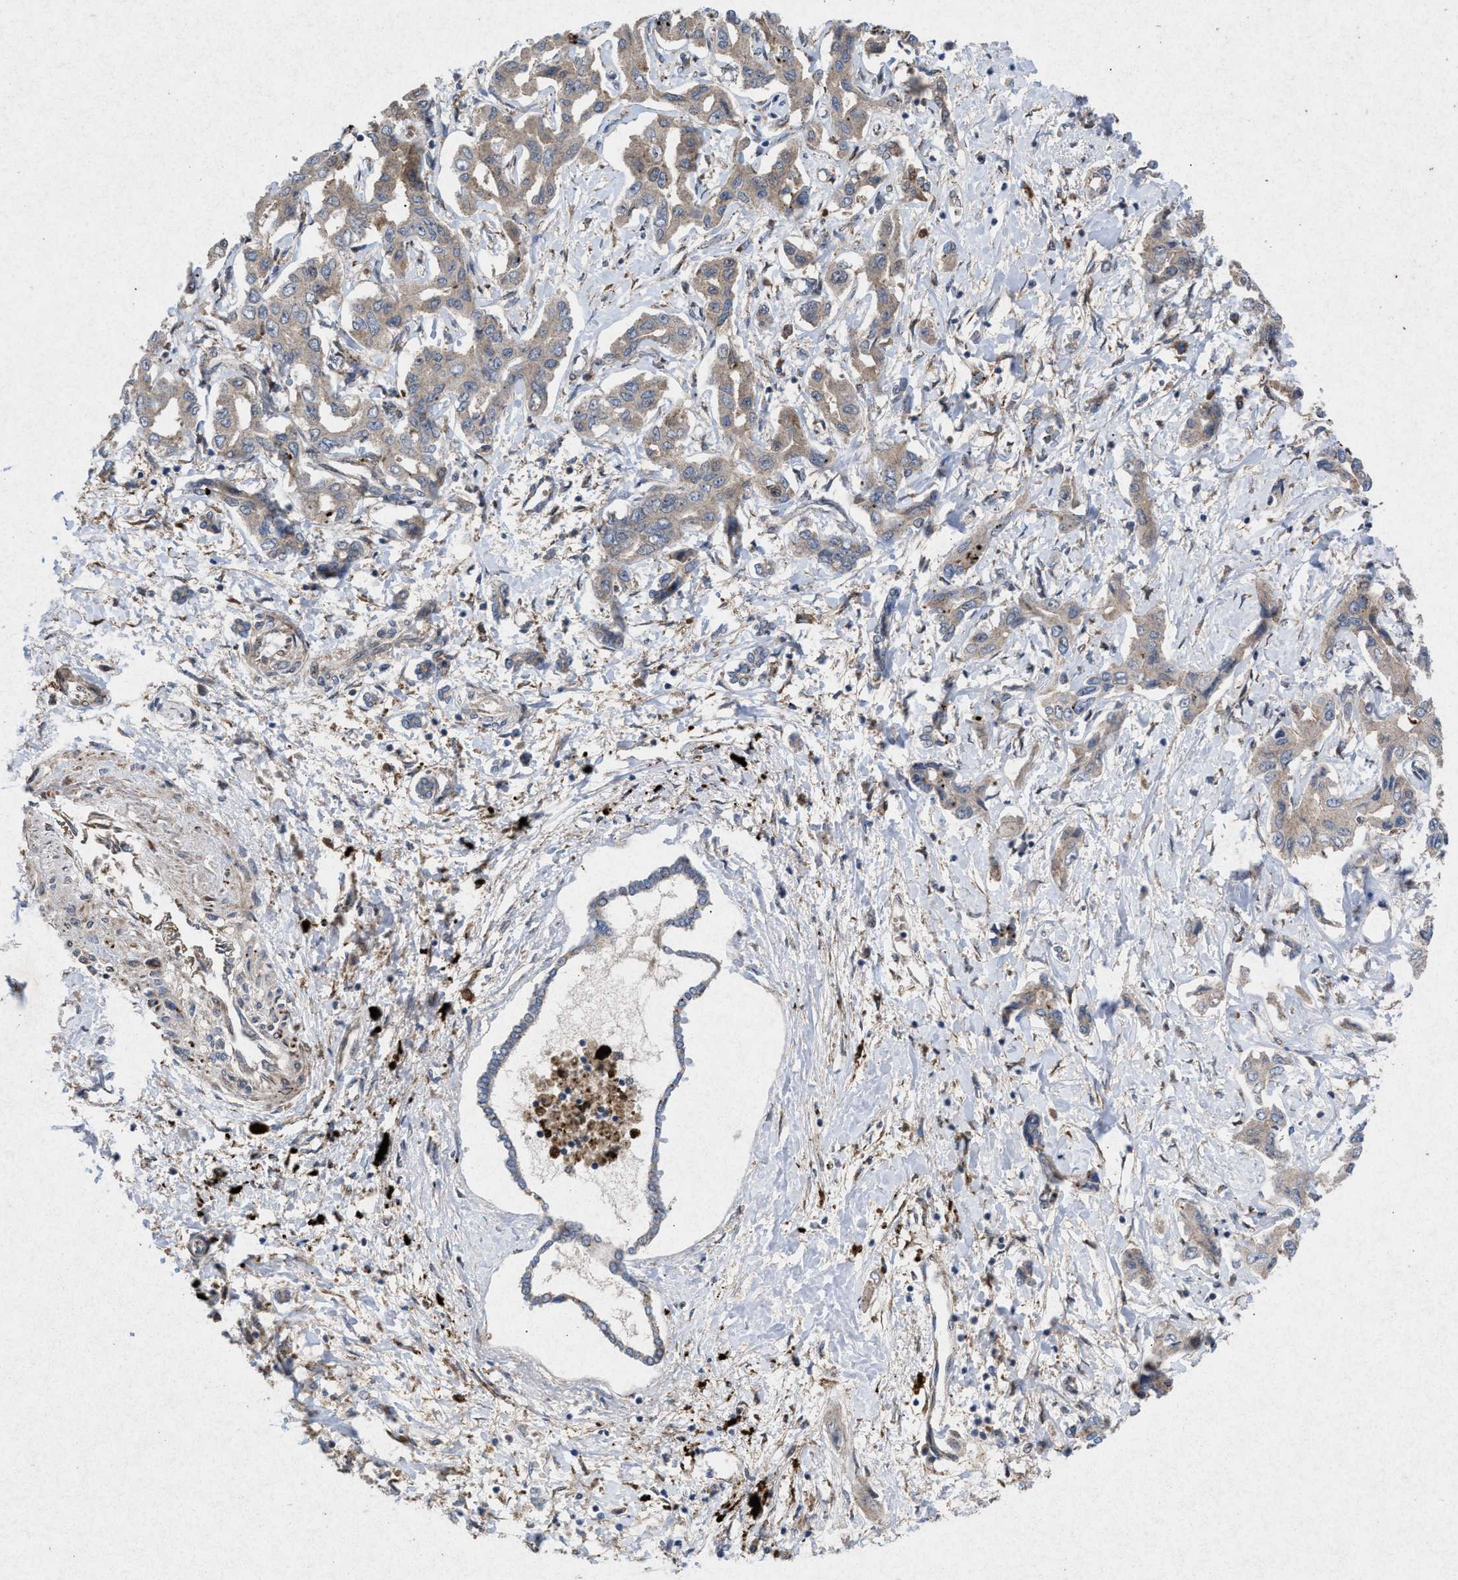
{"staining": {"intensity": "weak", "quantity": ">75%", "location": "cytoplasmic/membranous"}, "tissue": "liver cancer", "cell_type": "Tumor cells", "image_type": "cancer", "snomed": [{"axis": "morphology", "description": "Cholangiocarcinoma"}, {"axis": "topography", "description": "Liver"}], "caption": "Immunohistochemistry (IHC) of human liver cancer reveals low levels of weak cytoplasmic/membranous expression in approximately >75% of tumor cells.", "gene": "MSI2", "patient": {"sex": "male", "age": 59}}